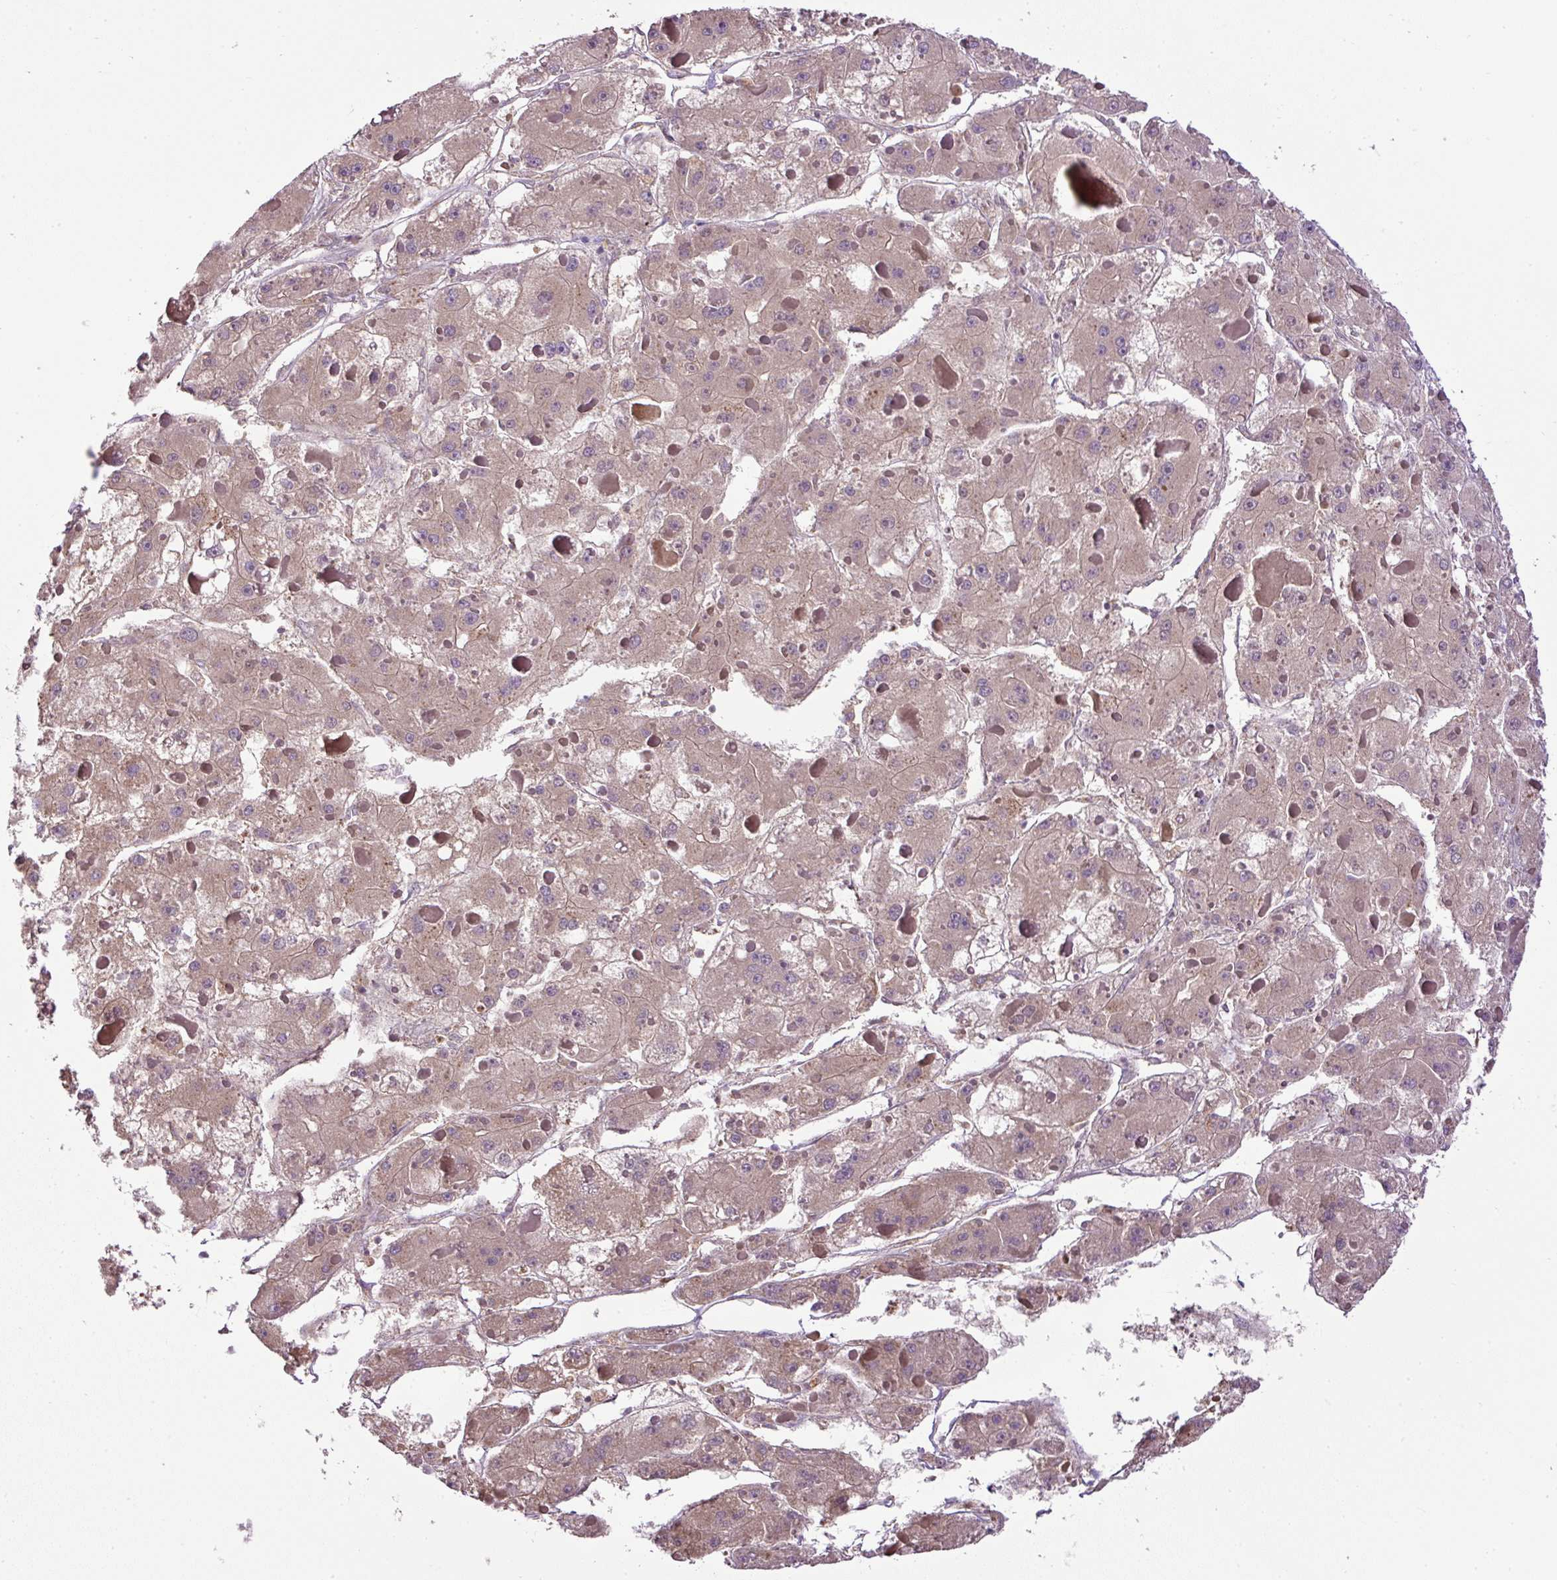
{"staining": {"intensity": "weak", "quantity": "<25%", "location": "cytoplasmic/membranous"}, "tissue": "liver cancer", "cell_type": "Tumor cells", "image_type": "cancer", "snomed": [{"axis": "morphology", "description": "Carcinoma, Hepatocellular, NOS"}, {"axis": "topography", "description": "Liver"}], "caption": "Liver cancer (hepatocellular carcinoma) stained for a protein using immunohistochemistry (IHC) demonstrates no positivity tumor cells.", "gene": "CXCL13", "patient": {"sex": "female", "age": 73}}